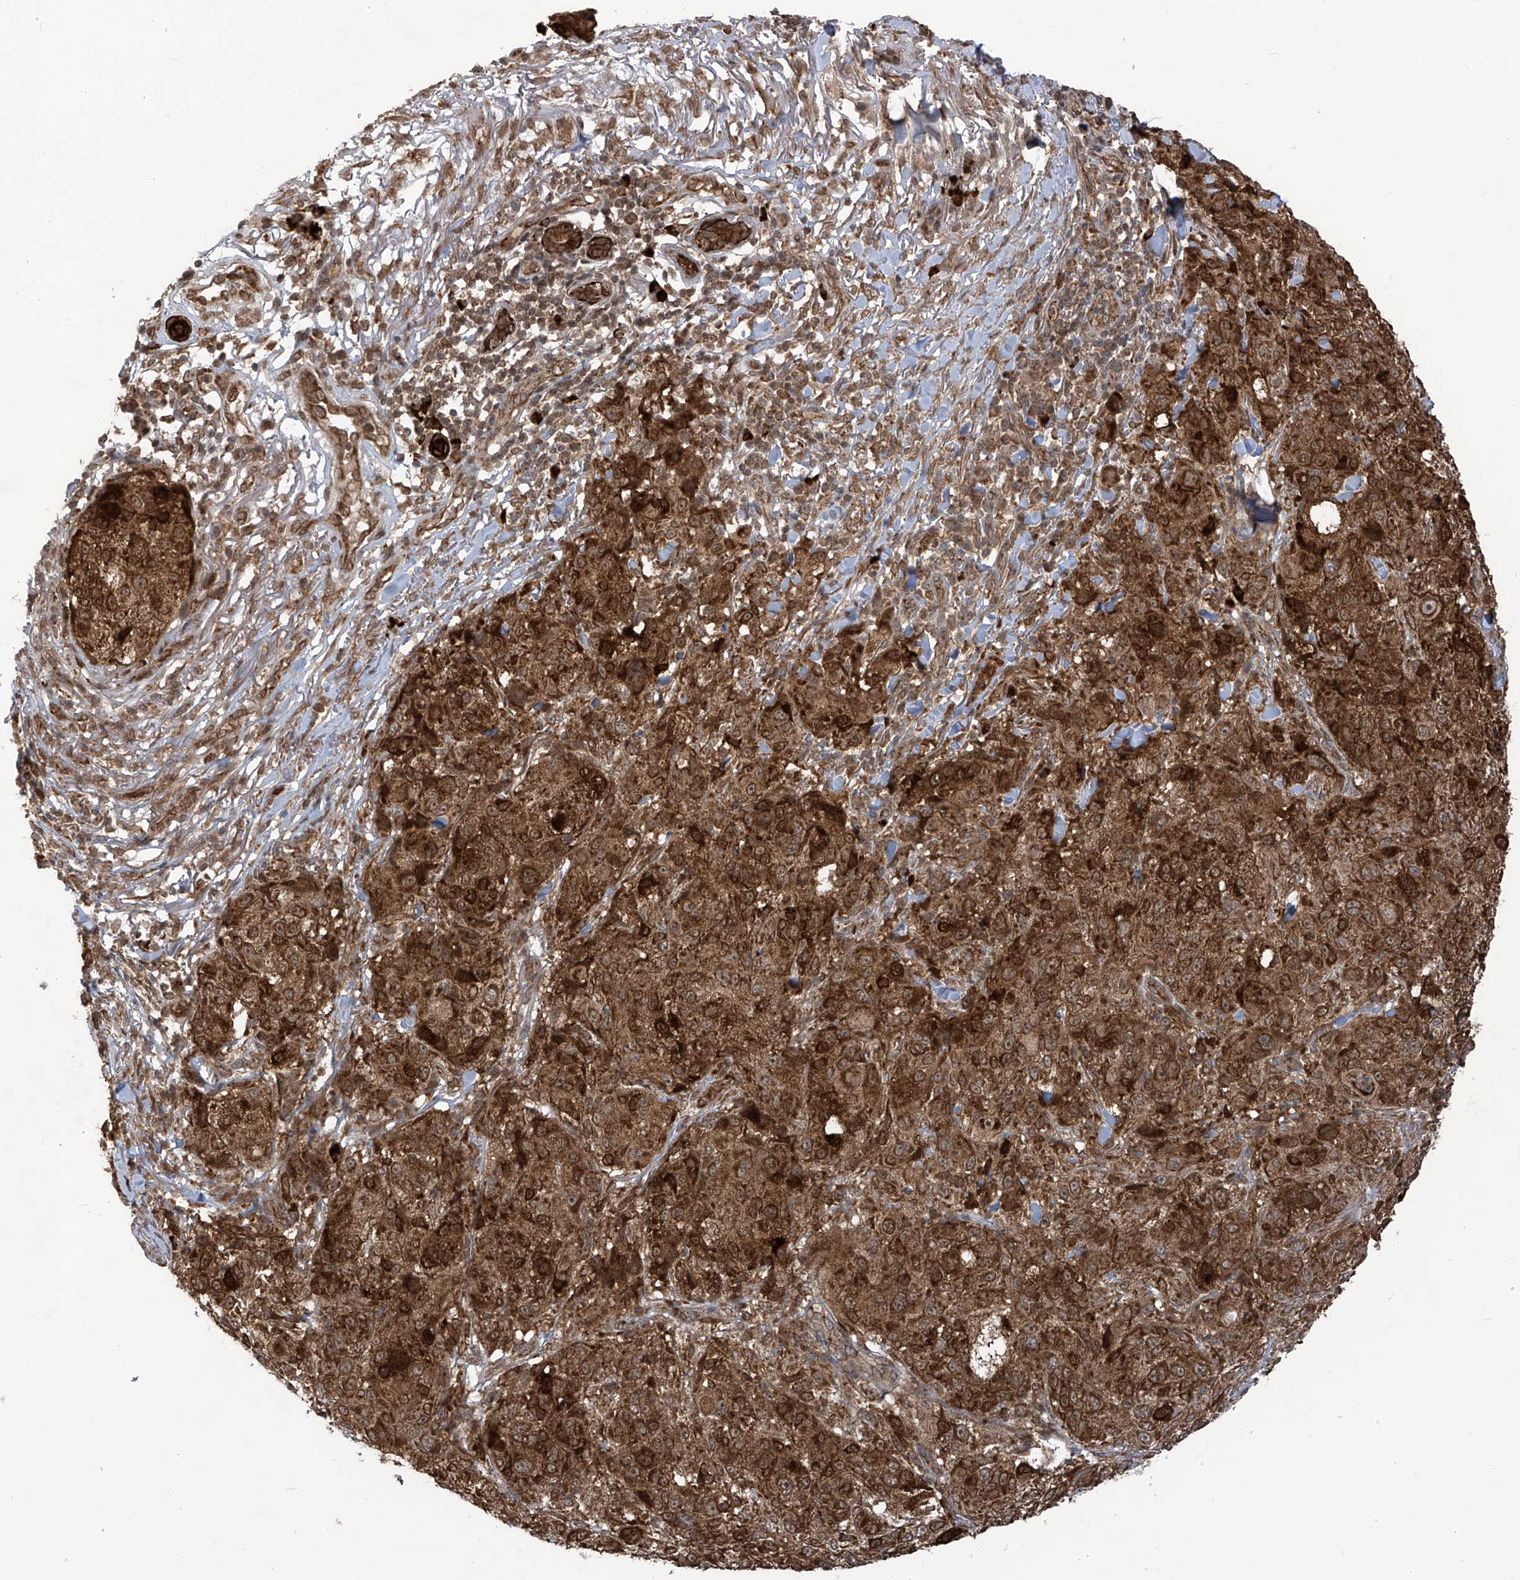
{"staining": {"intensity": "strong", "quantity": ">75%", "location": "cytoplasmic/membranous"}, "tissue": "melanoma", "cell_type": "Tumor cells", "image_type": "cancer", "snomed": [{"axis": "morphology", "description": "Necrosis, NOS"}, {"axis": "morphology", "description": "Malignant melanoma, NOS"}, {"axis": "topography", "description": "Skin"}], "caption": "Human malignant melanoma stained with a brown dye exhibits strong cytoplasmic/membranous positive expression in about >75% of tumor cells.", "gene": "TRIM67", "patient": {"sex": "female", "age": 87}}